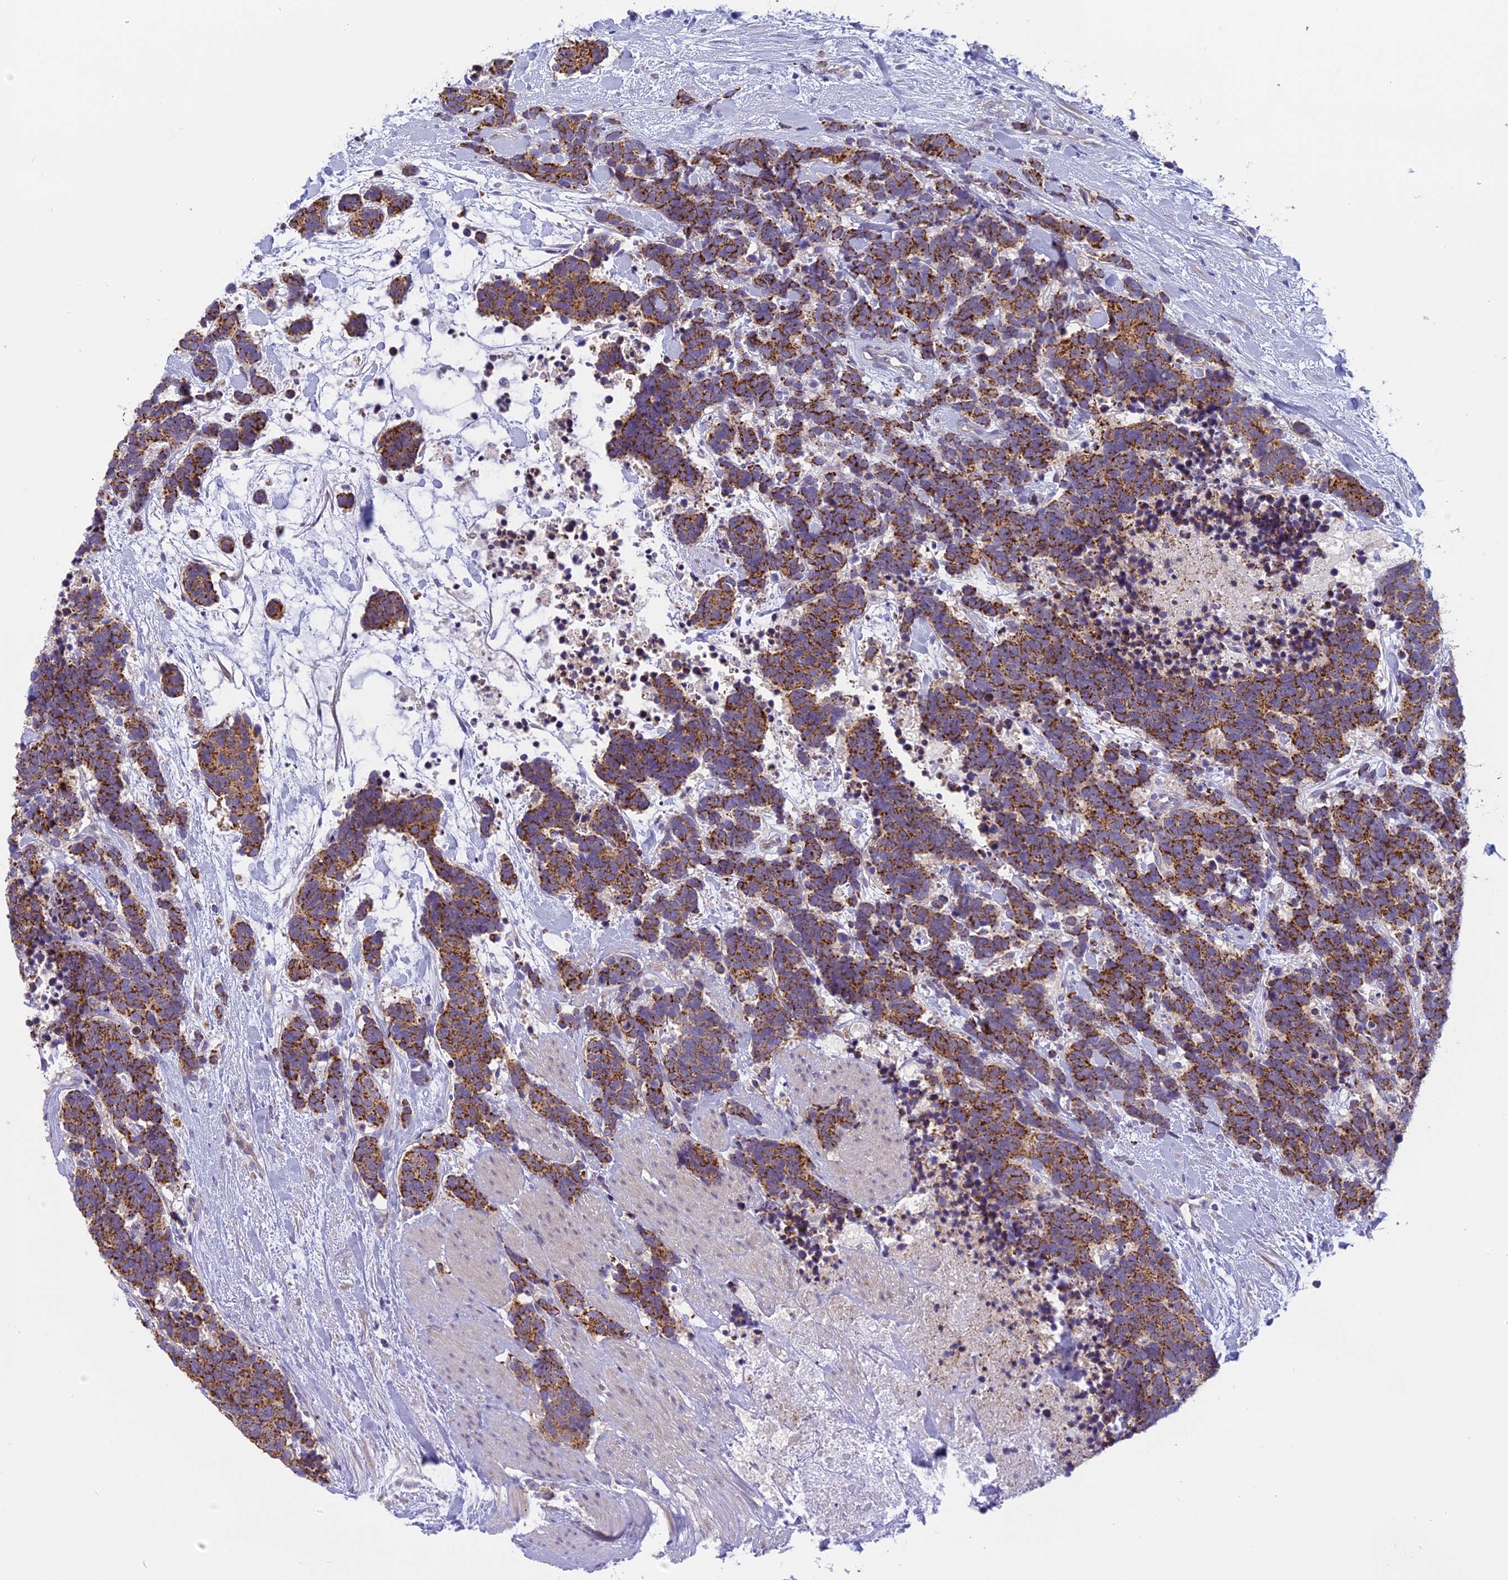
{"staining": {"intensity": "strong", "quantity": ">75%", "location": "cytoplasmic/membranous"}, "tissue": "carcinoid", "cell_type": "Tumor cells", "image_type": "cancer", "snomed": [{"axis": "morphology", "description": "Carcinoma, NOS"}, {"axis": "morphology", "description": "Carcinoid, malignant, NOS"}, {"axis": "topography", "description": "Prostate"}], "caption": "Strong cytoplasmic/membranous positivity is present in approximately >75% of tumor cells in carcinoma.", "gene": "ARHGEF37", "patient": {"sex": "male", "age": 57}}